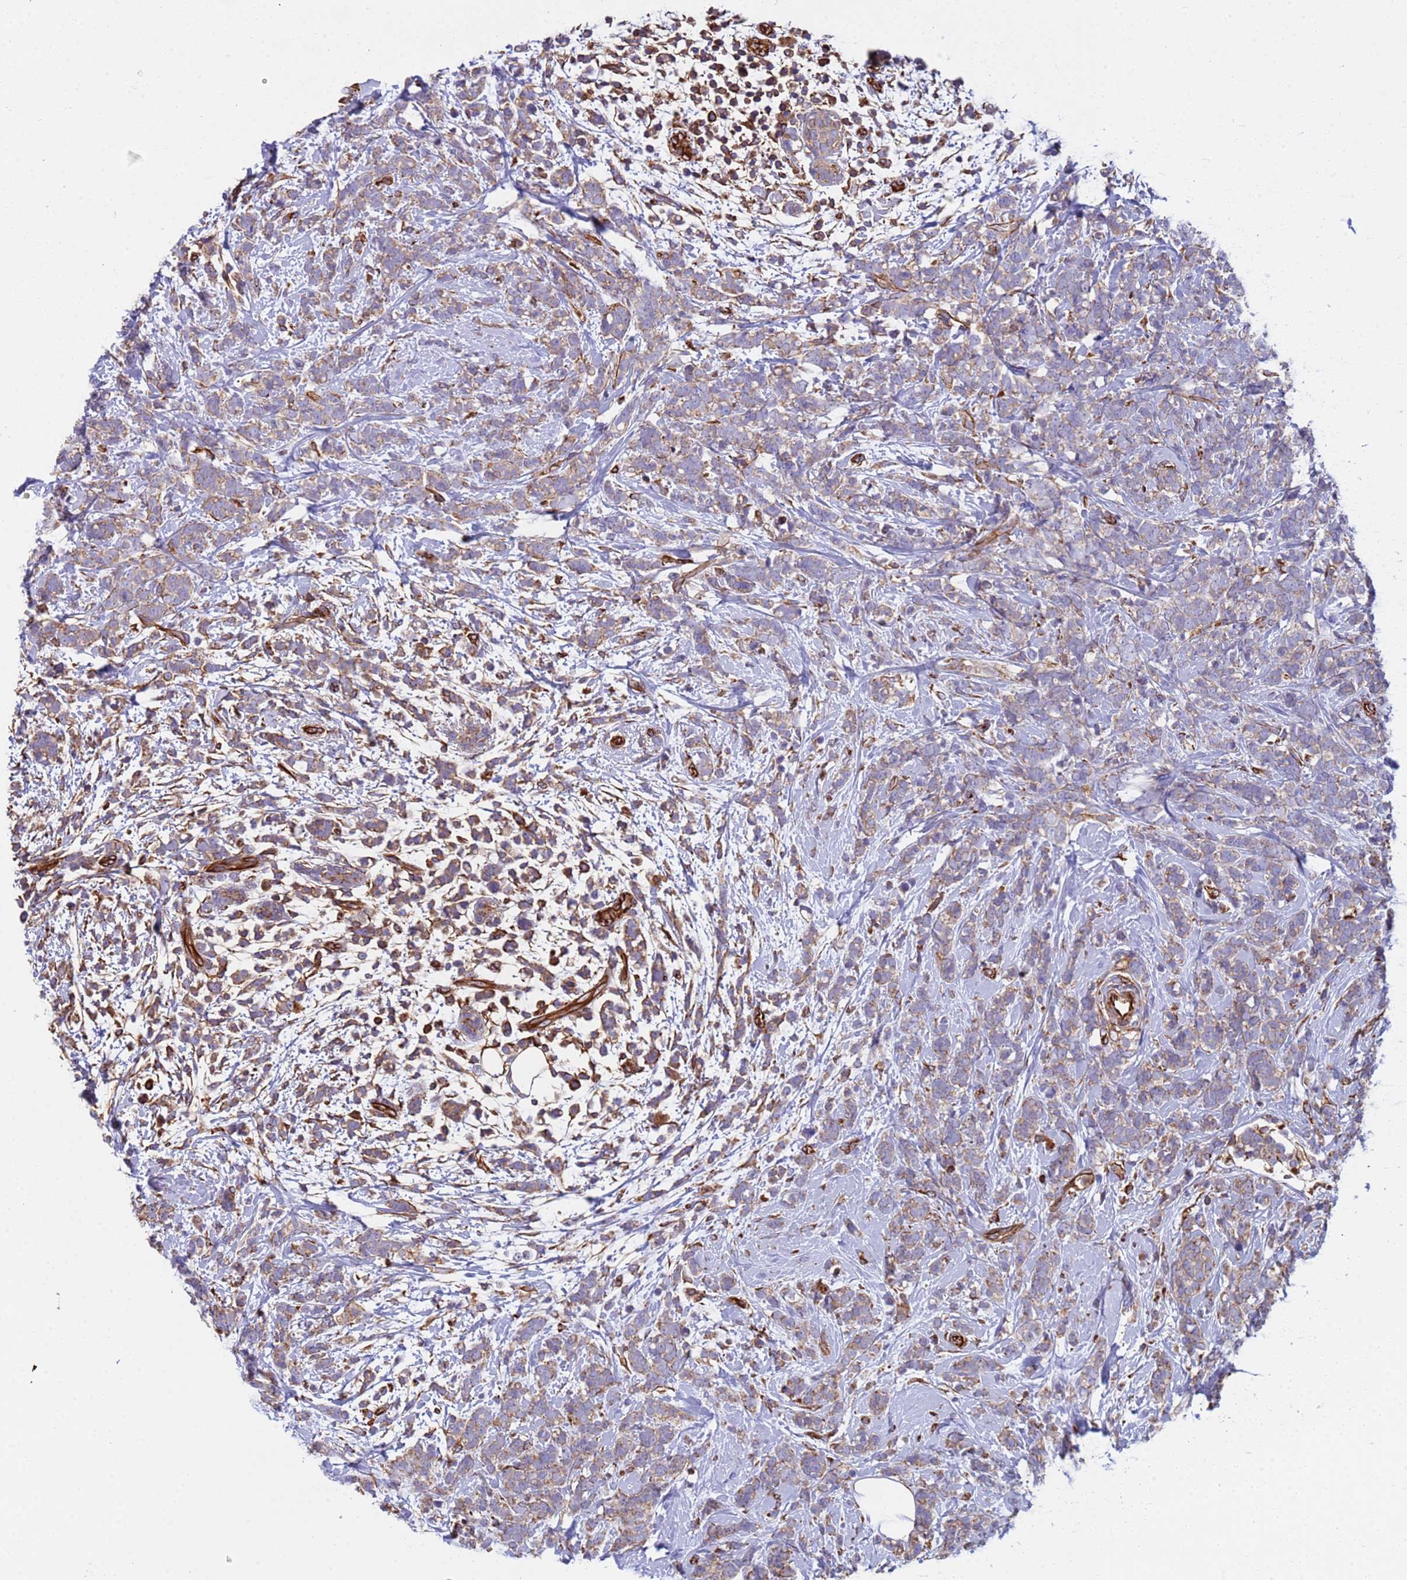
{"staining": {"intensity": "weak", "quantity": "25%-75%", "location": "cytoplasmic/membranous"}, "tissue": "breast cancer", "cell_type": "Tumor cells", "image_type": "cancer", "snomed": [{"axis": "morphology", "description": "Lobular carcinoma"}, {"axis": "topography", "description": "Breast"}], "caption": "Protein staining of breast lobular carcinoma tissue shows weak cytoplasmic/membranous positivity in approximately 25%-75% of tumor cells.", "gene": "NUDT12", "patient": {"sex": "female", "age": 58}}